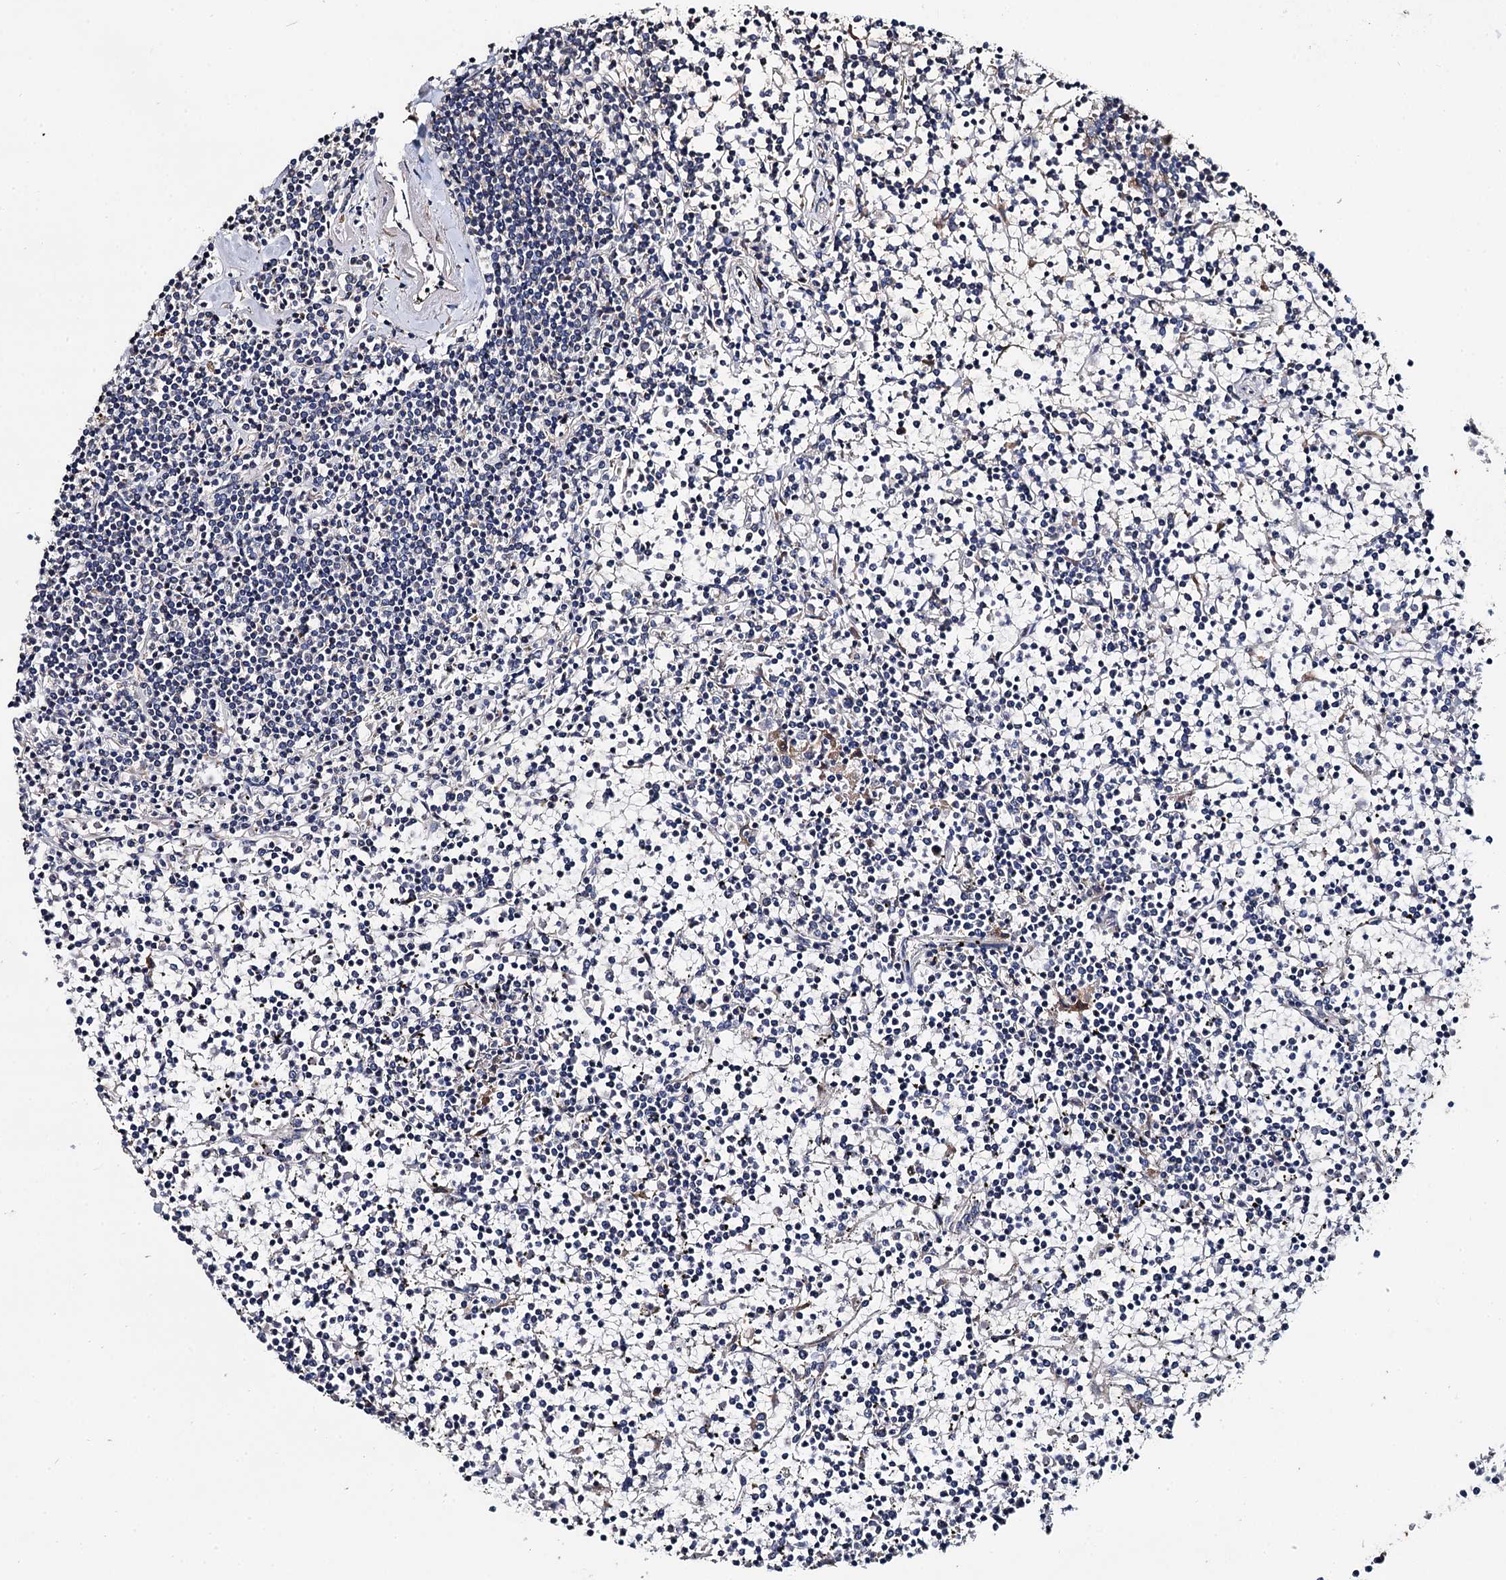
{"staining": {"intensity": "negative", "quantity": "none", "location": "none"}, "tissue": "lymphoma", "cell_type": "Tumor cells", "image_type": "cancer", "snomed": [{"axis": "morphology", "description": "Malignant lymphoma, non-Hodgkin's type, Low grade"}, {"axis": "topography", "description": "Spleen"}], "caption": "This is an immunohistochemistry image of lymphoma. There is no positivity in tumor cells.", "gene": "SPRYD3", "patient": {"sex": "female", "age": 19}}